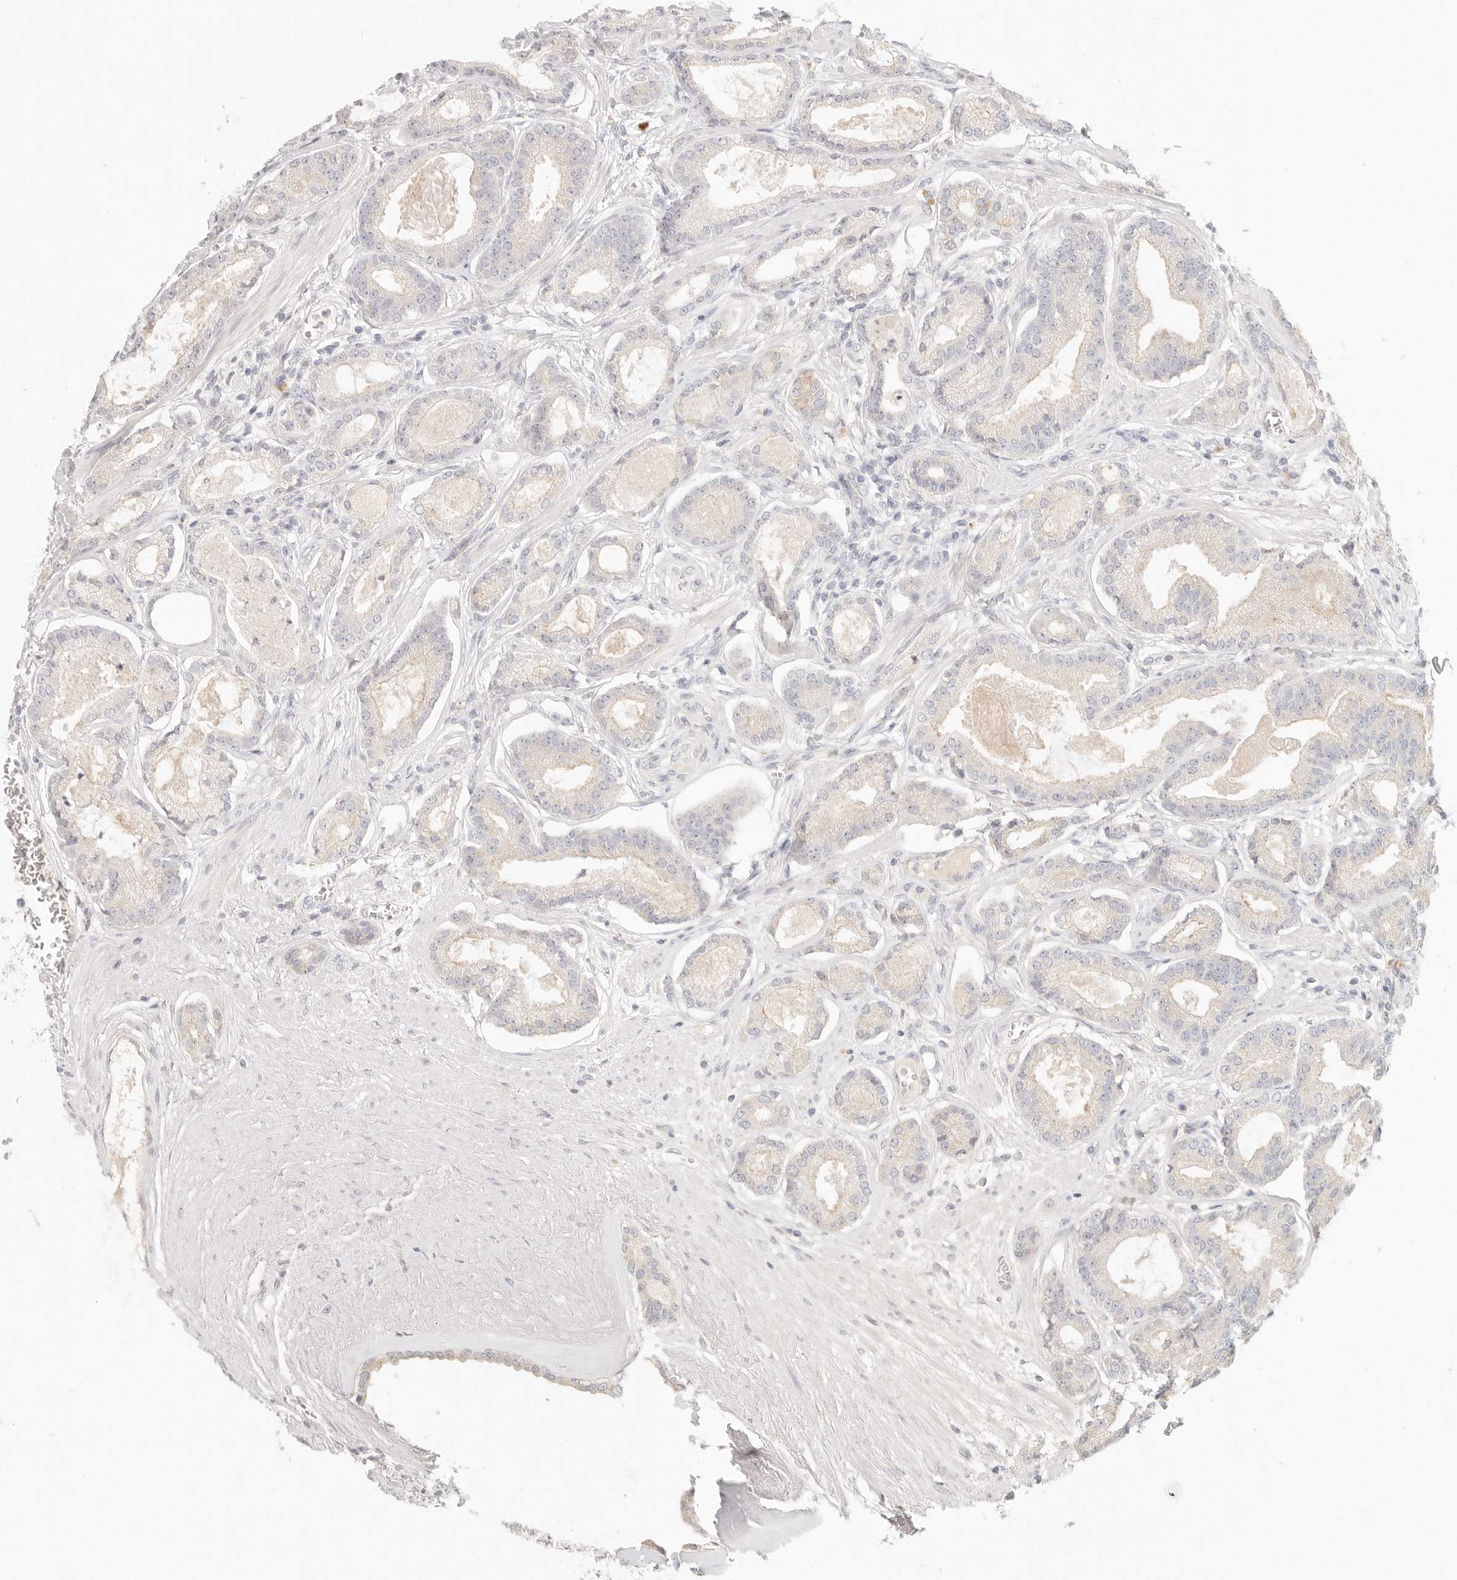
{"staining": {"intensity": "negative", "quantity": "none", "location": "none"}, "tissue": "prostate cancer", "cell_type": "Tumor cells", "image_type": "cancer", "snomed": [{"axis": "morphology", "description": "Adenocarcinoma, Low grade"}, {"axis": "topography", "description": "Prostate"}], "caption": "Prostate adenocarcinoma (low-grade) was stained to show a protein in brown. There is no significant positivity in tumor cells.", "gene": "CEP120", "patient": {"sex": "male", "age": 60}}